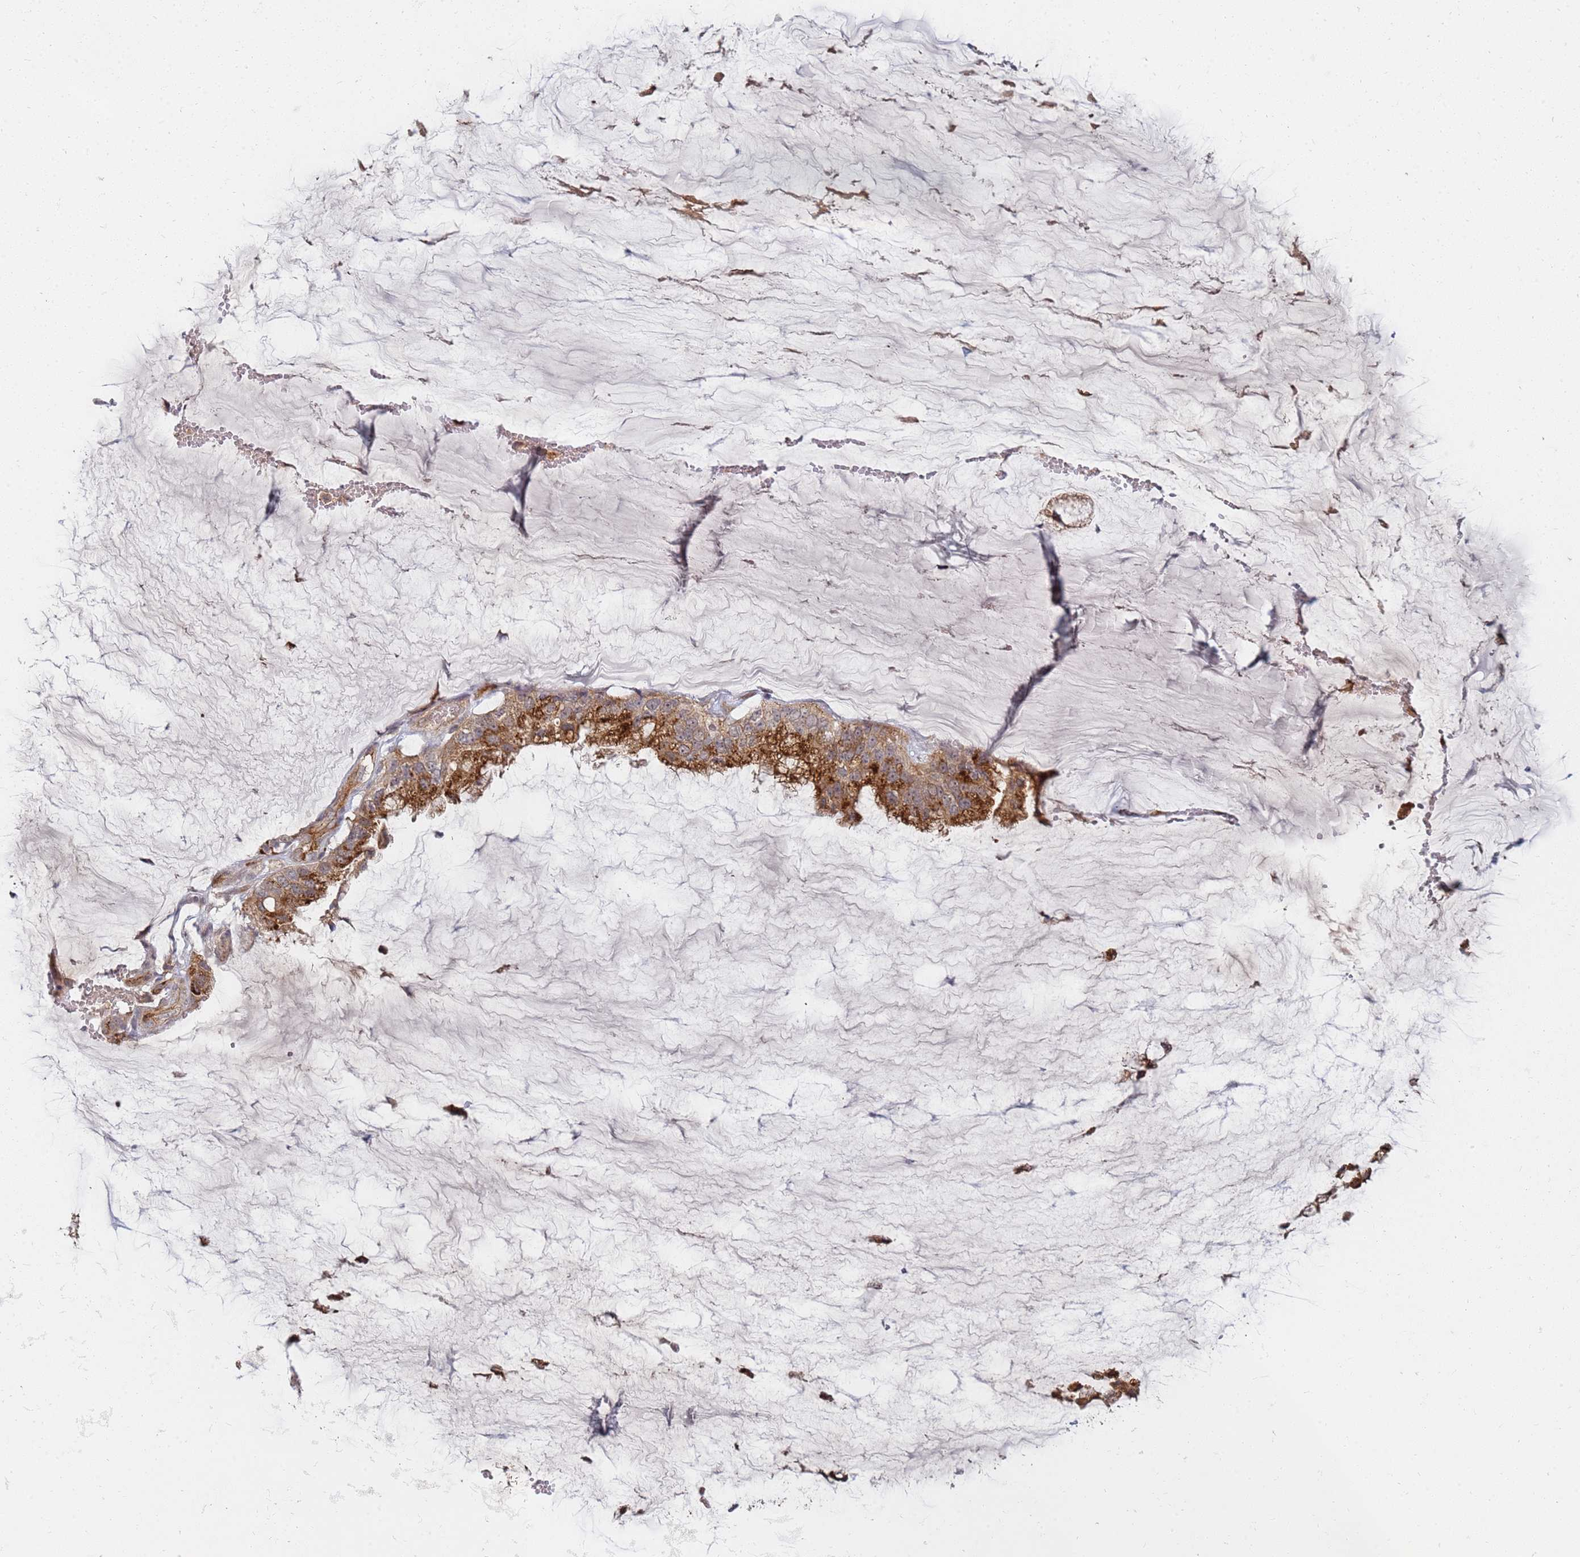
{"staining": {"intensity": "moderate", "quantity": ">75%", "location": "cytoplasmic/membranous"}, "tissue": "ovarian cancer", "cell_type": "Tumor cells", "image_type": "cancer", "snomed": [{"axis": "morphology", "description": "Cystadenocarcinoma, mucinous, NOS"}, {"axis": "topography", "description": "Ovary"}], "caption": "Moderate cytoplasmic/membranous staining for a protein is identified in about >75% of tumor cells of ovarian cancer using IHC.", "gene": "ABCB6", "patient": {"sex": "female", "age": 39}}